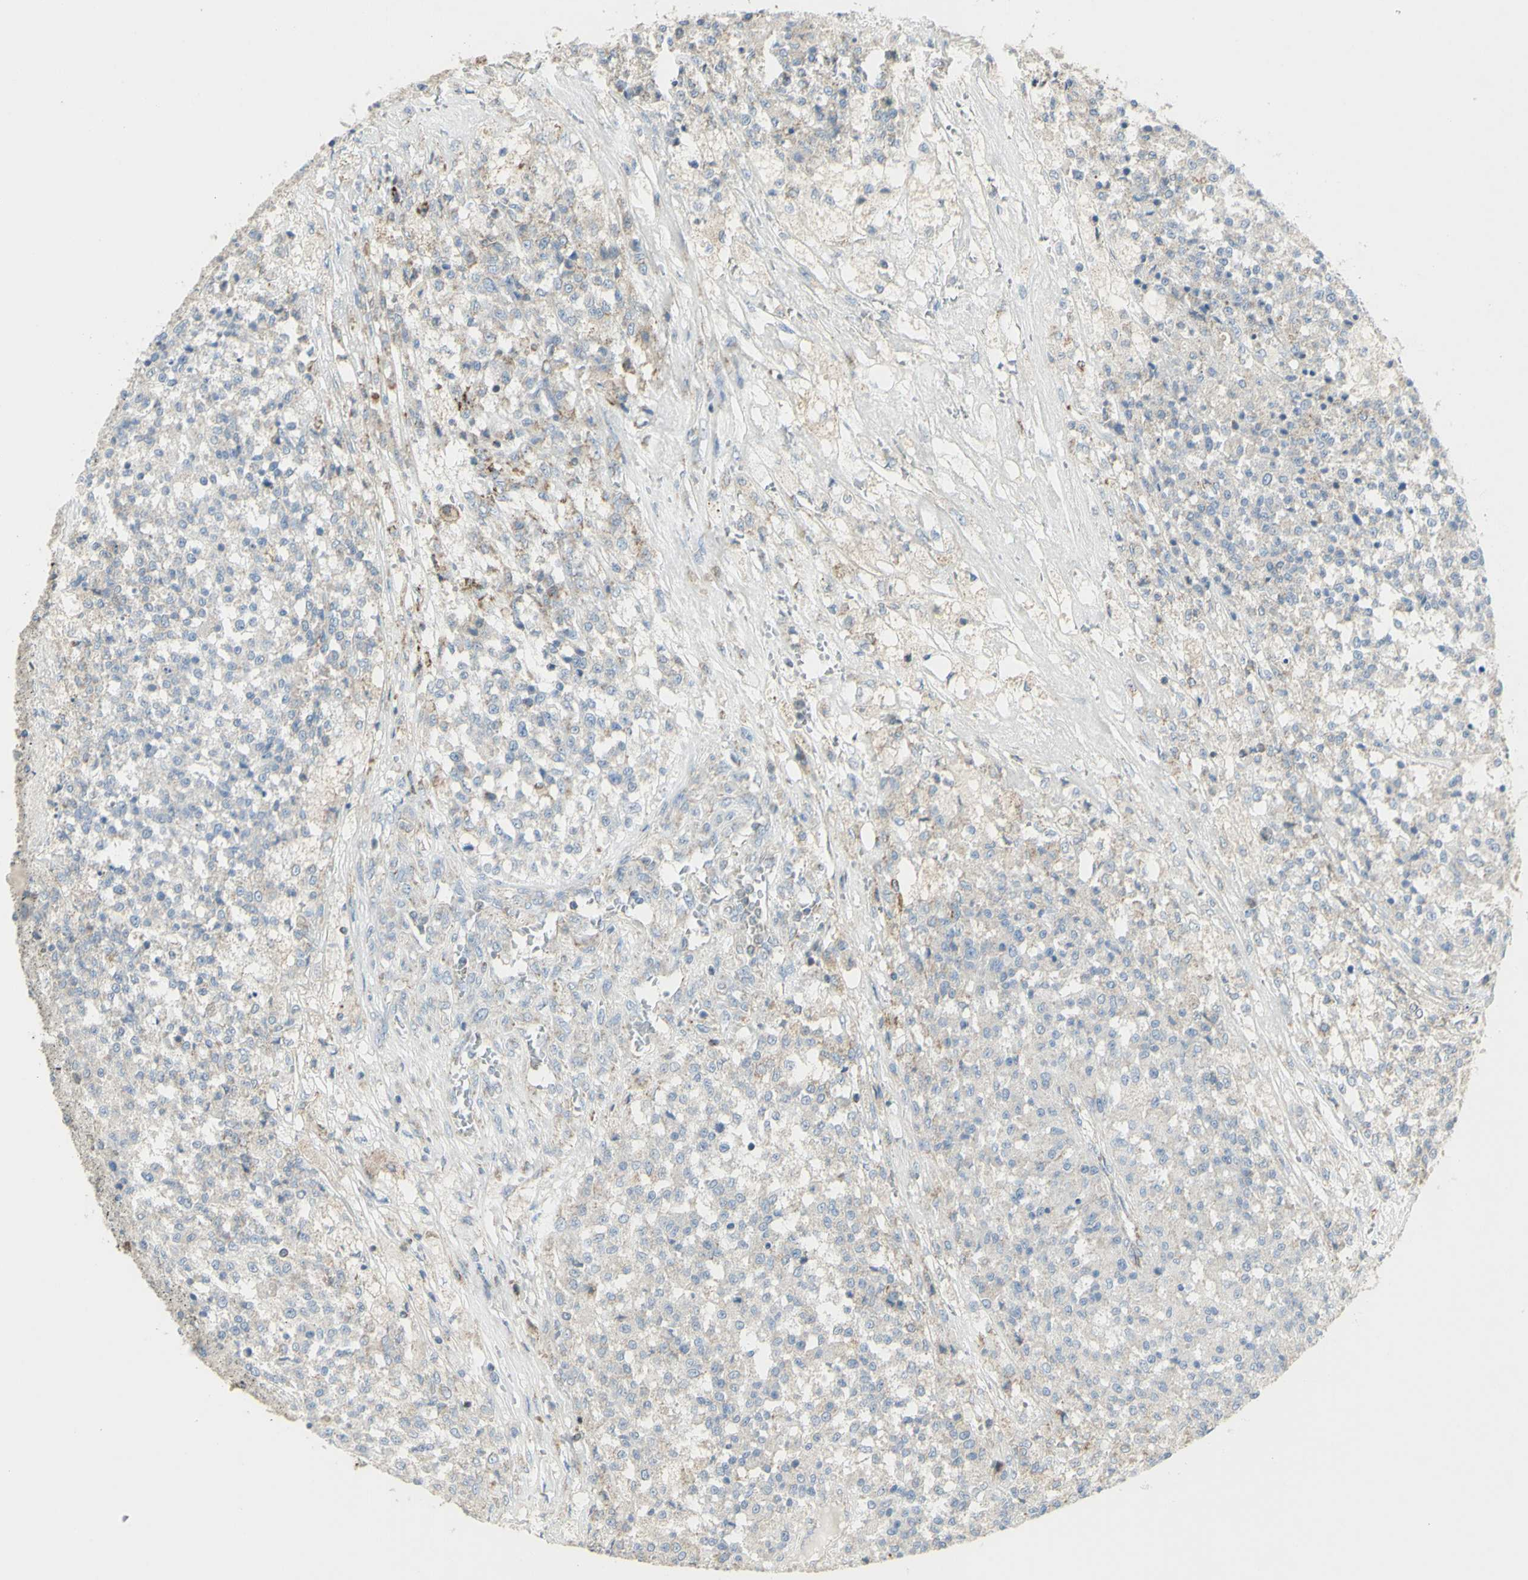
{"staining": {"intensity": "negative", "quantity": "none", "location": "none"}, "tissue": "testis cancer", "cell_type": "Tumor cells", "image_type": "cancer", "snomed": [{"axis": "morphology", "description": "Seminoma, NOS"}, {"axis": "topography", "description": "Testis"}], "caption": "Tumor cells are negative for brown protein staining in testis cancer (seminoma).", "gene": "CNTNAP1", "patient": {"sex": "male", "age": 59}}